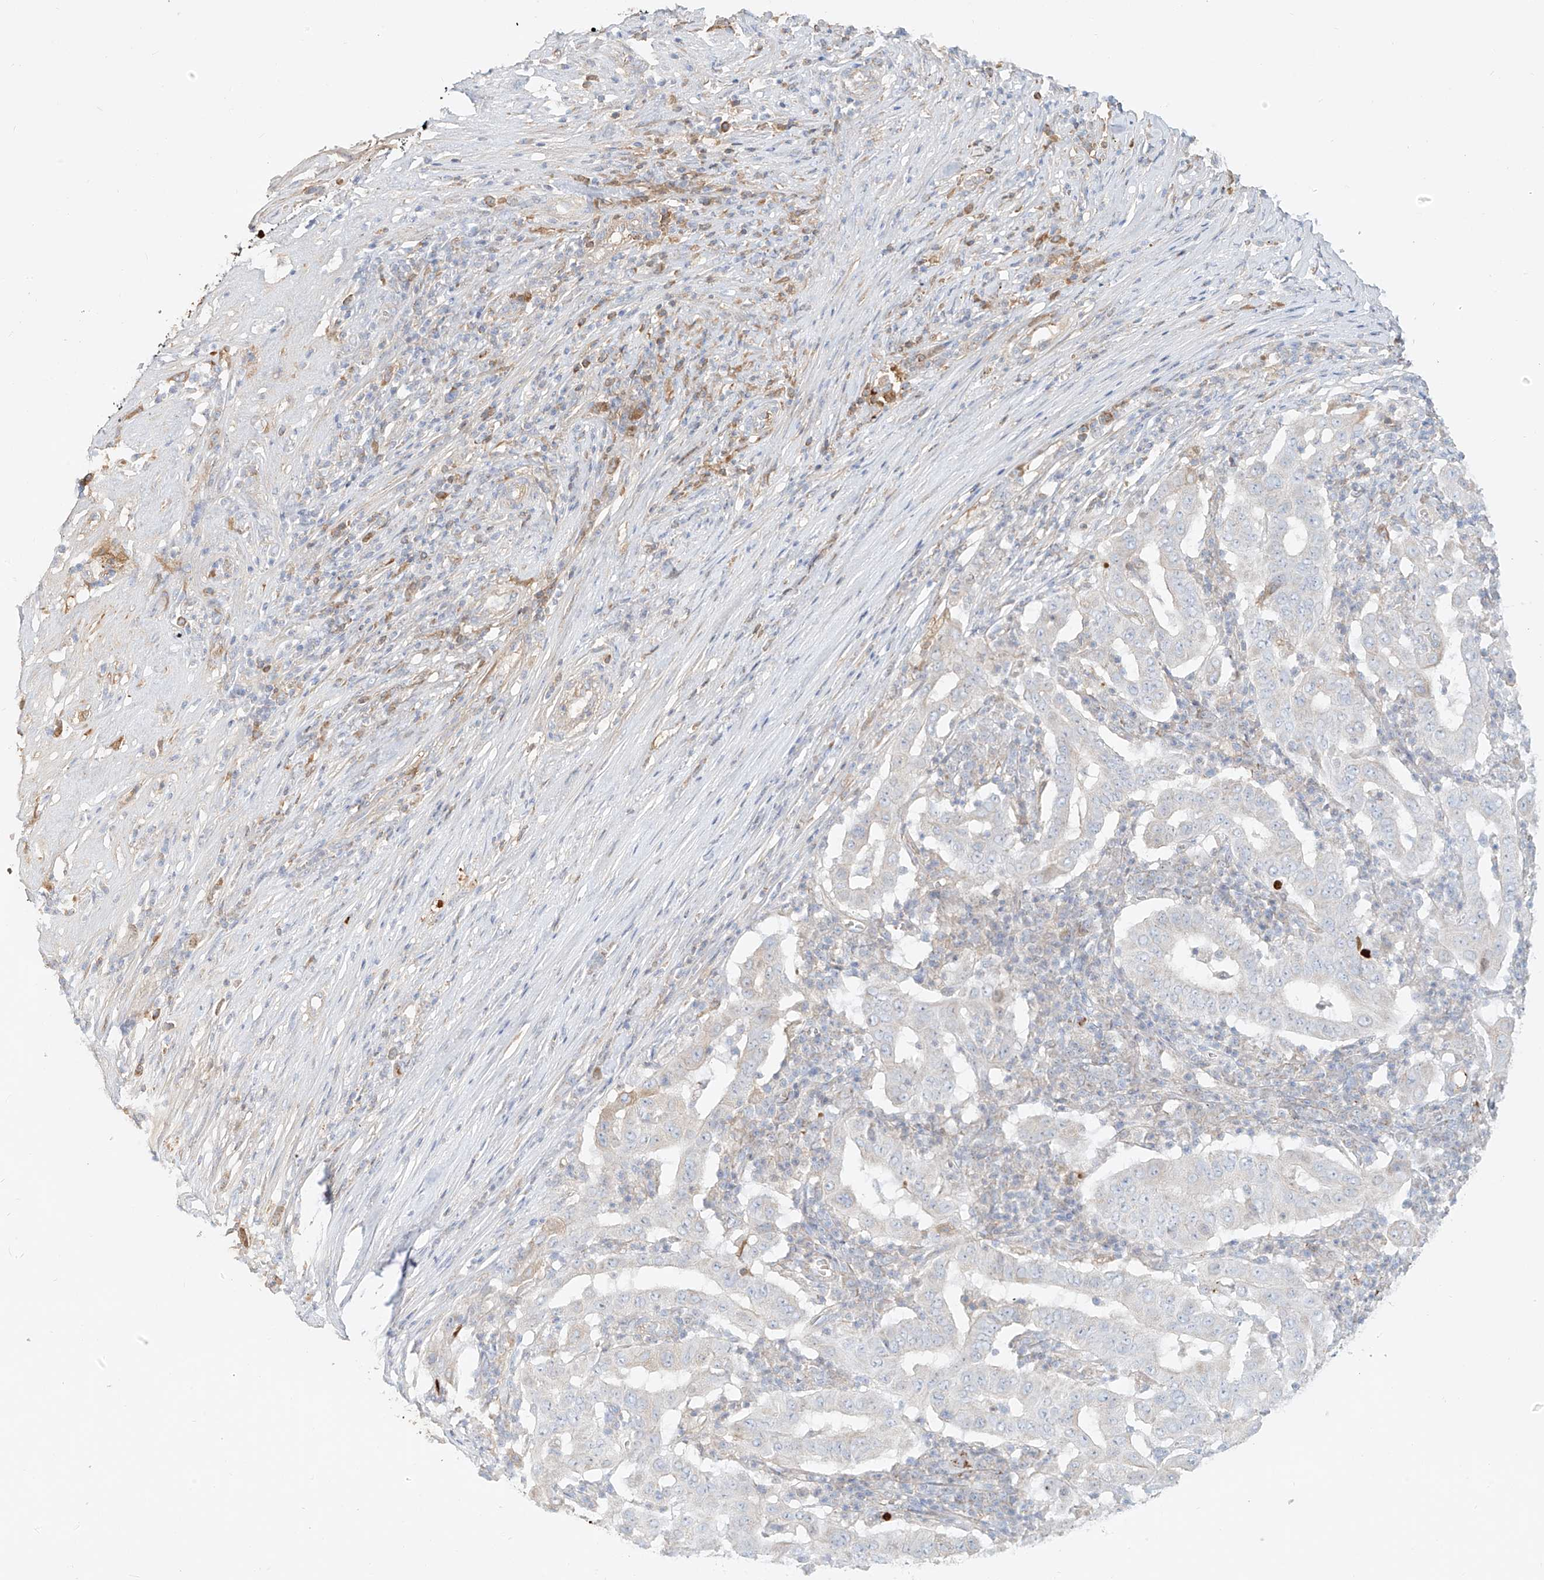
{"staining": {"intensity": "negative", "quantity": "none", "location": "none"}, "tissue": "pancreatic cancer", "cell_type": "Tumor cells", "image_type": "cancer", "snomed": [{"axis": "morphology", "description": "Adenocarcinoma, NOS"}, {"axis": "topography", "description": "Pancreas"}], "caption": "The IHC photomicrograph has no significant positivity in tumor cells of pancreatic cancer tissue.", "gene": "OCSTAMP", "patient": {"sex": "male", "age": 63}}